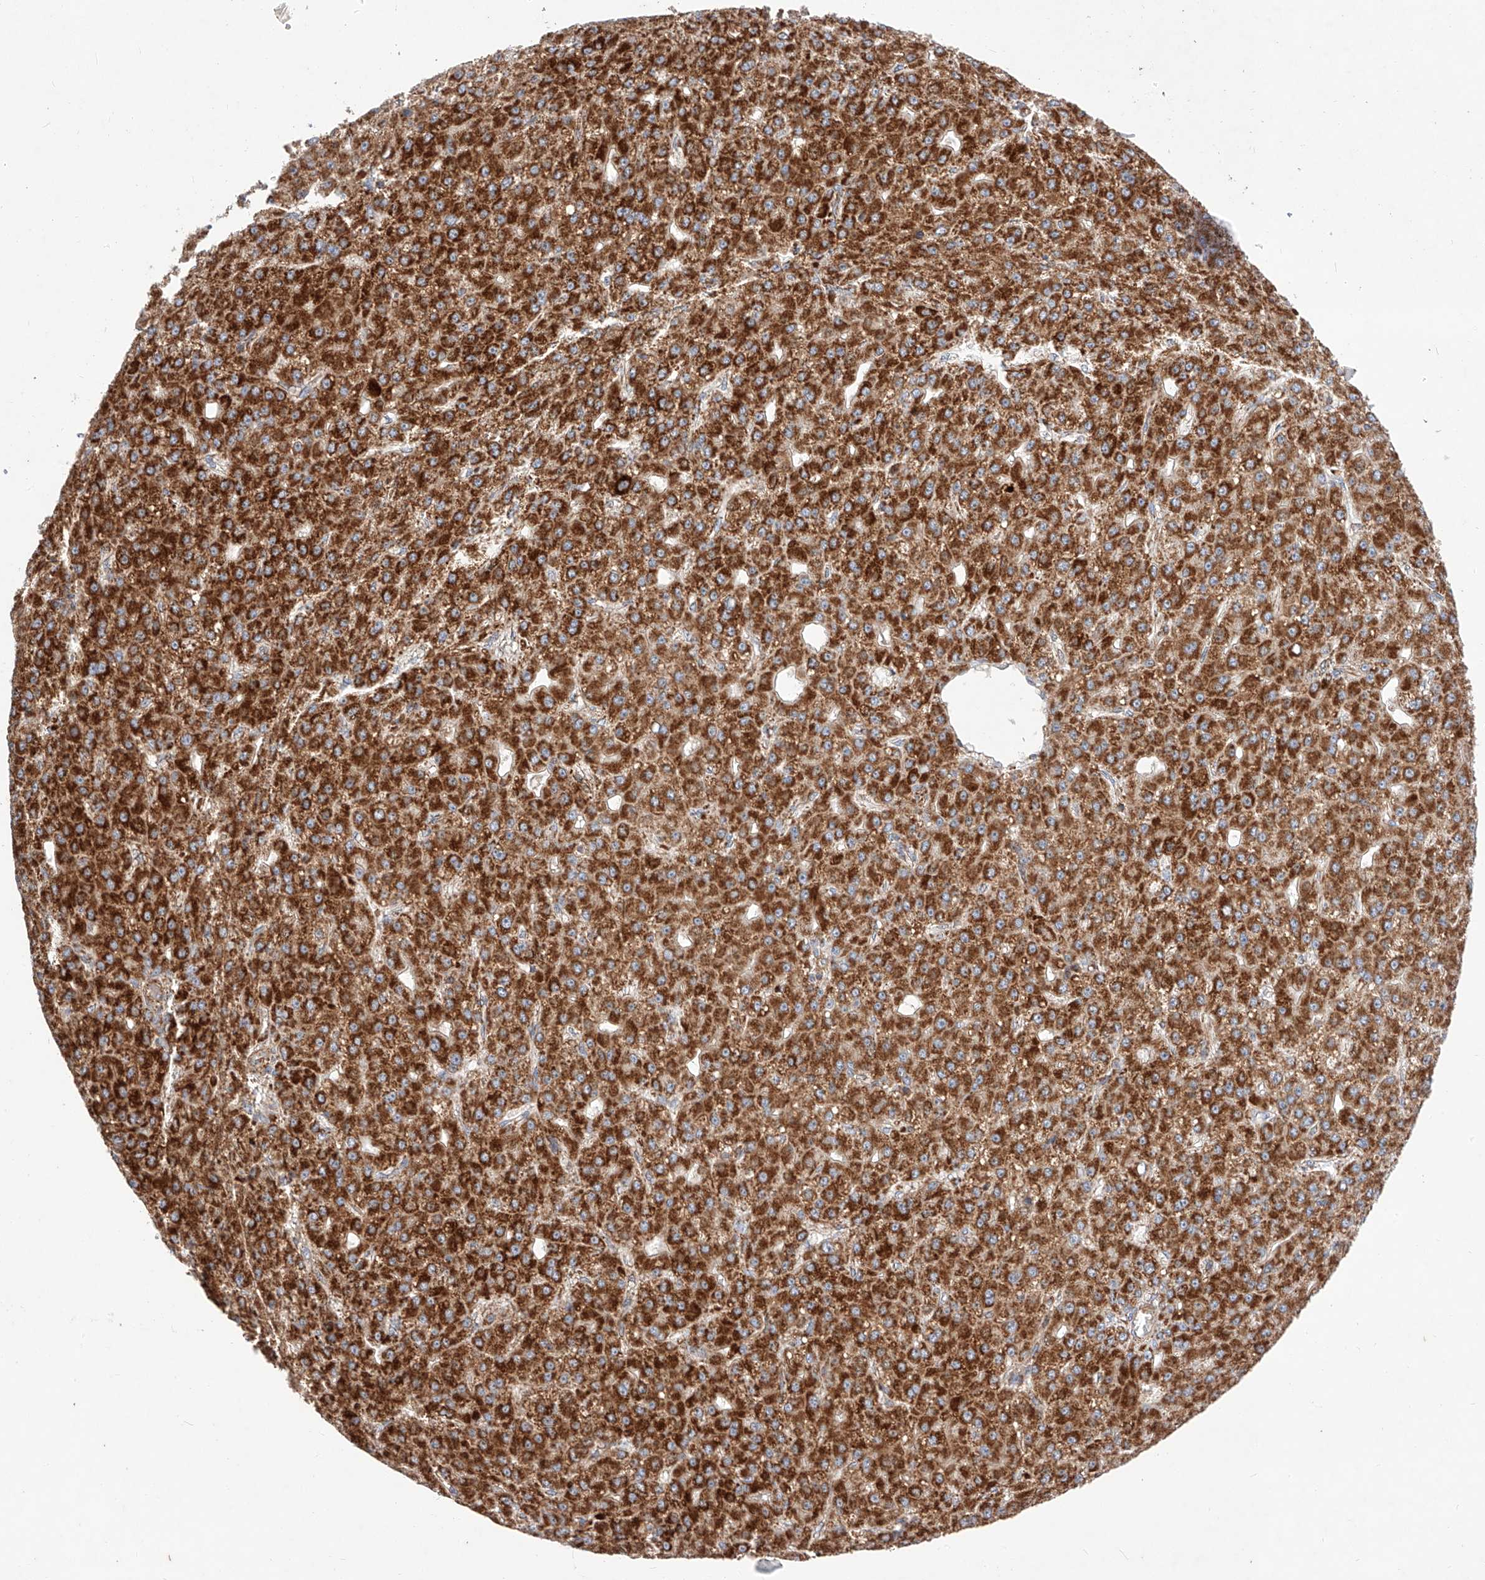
{"staining": {"intensity": "strong", "quantity": ">75%", "location": "cytoplasmic/membranous"}, "tissue": "liver cancer", "cell_type": "Tumor cells", "image_type": "cancer", "snomed": [{"axis": "morphology", "description": "Carcinoma, Hepatocellular, NOS"}, {"axis": "topography", "description": "Liver"}], "caption": "High-magnification brightfield microscopy of liver hepatocellular carcinoma stained with DAB (3,3'-diaminobenzidine) (brown) and counterstained with hematoxylin (blue). tumor cells exhibit strong cytoplasmic/membranous expression is identified in approximately>75% of cells. Using DAB (3,3'-diaminobenzidine) (brown) and hematoxylin (blue) stains, captured at high magnification using brightfield microscopy.", "gene": "NR1D1", "patient": {"sex": "male", "age": 67}}